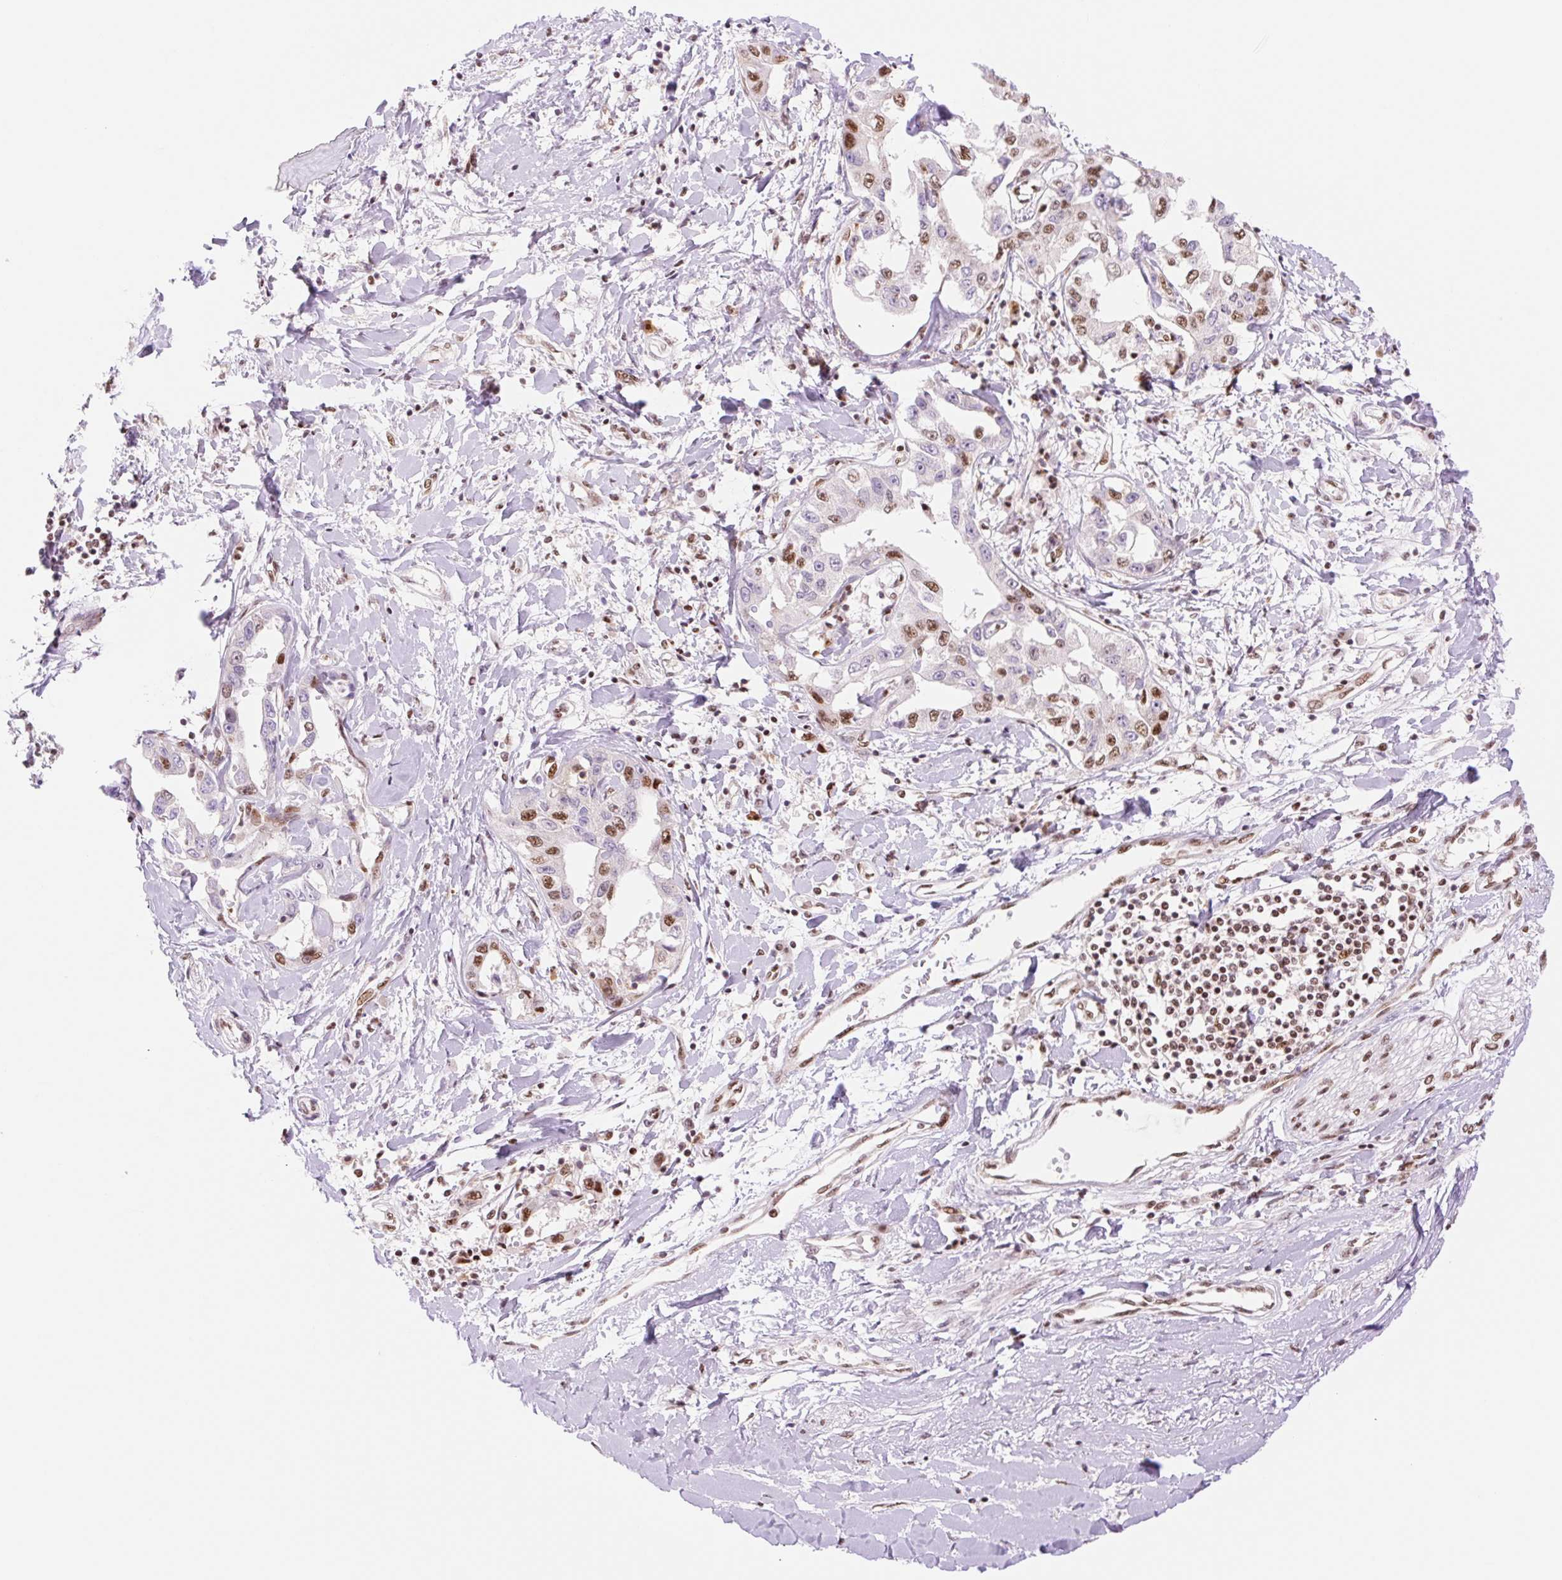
{"staining": {"intensity": "moderate", "quantity": "25%-75%", "location": "nuclear"}, "tissue": "liver cancer", "cell_type": "Tumor cells", "image_type": "cancer", "snomed": [{"axis": "morphology", "description": "Cholangiocarcinoma"}, {"axis": "topography", "description": "Liver"}], "caption": "A brown stain highlights moderate nuclear positivity of a protein in cholangiocarcinoma (liver) tumor cells. The staining was performed using DAB, with brown indicating positive protein expression. Nuclei are stained blue with hematoxylin.", "gene": "PRDM11", "patient": {"sex": "male", "age": 59}}